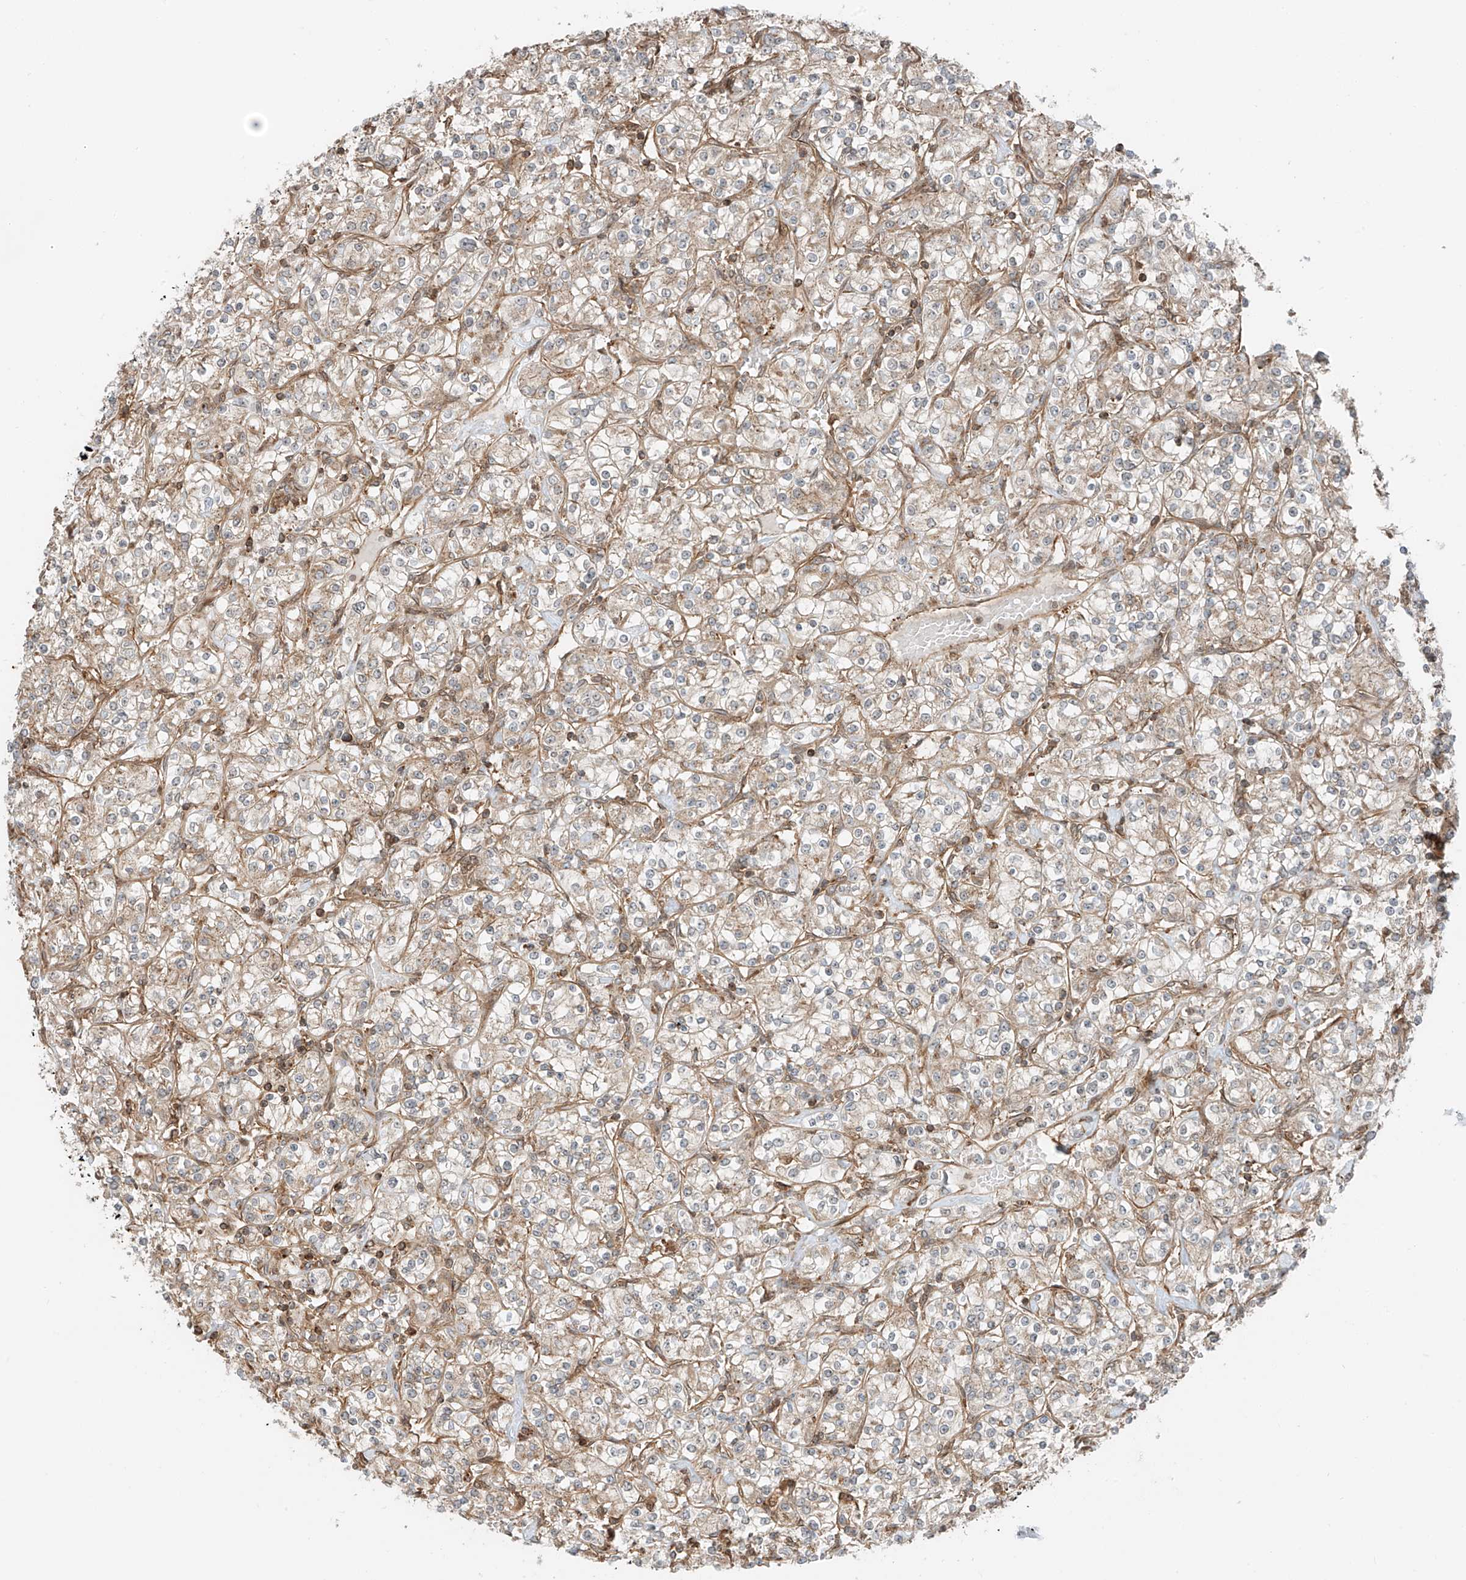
{"staining": {"intensity": "weak", "quantity": "25%-75%", "location": "cytoplasmic/membranous"}, "tissue": "renal cancer", "cell_type": "Tumor cells", "image_type": "cancer", "snomed": [{"axis": "morphology", "description": "Adenocarcinoma, NOS"}, {"axis": "topography", "description": "Kidney"}], "caption": "An image of human adenocarcinoma (renal) stained for a protein reveals weak cytoplasmic/membranous brown staining in tumor cells.", "gene": "USP48", "patient": {"sex": "male", "age": 77}}